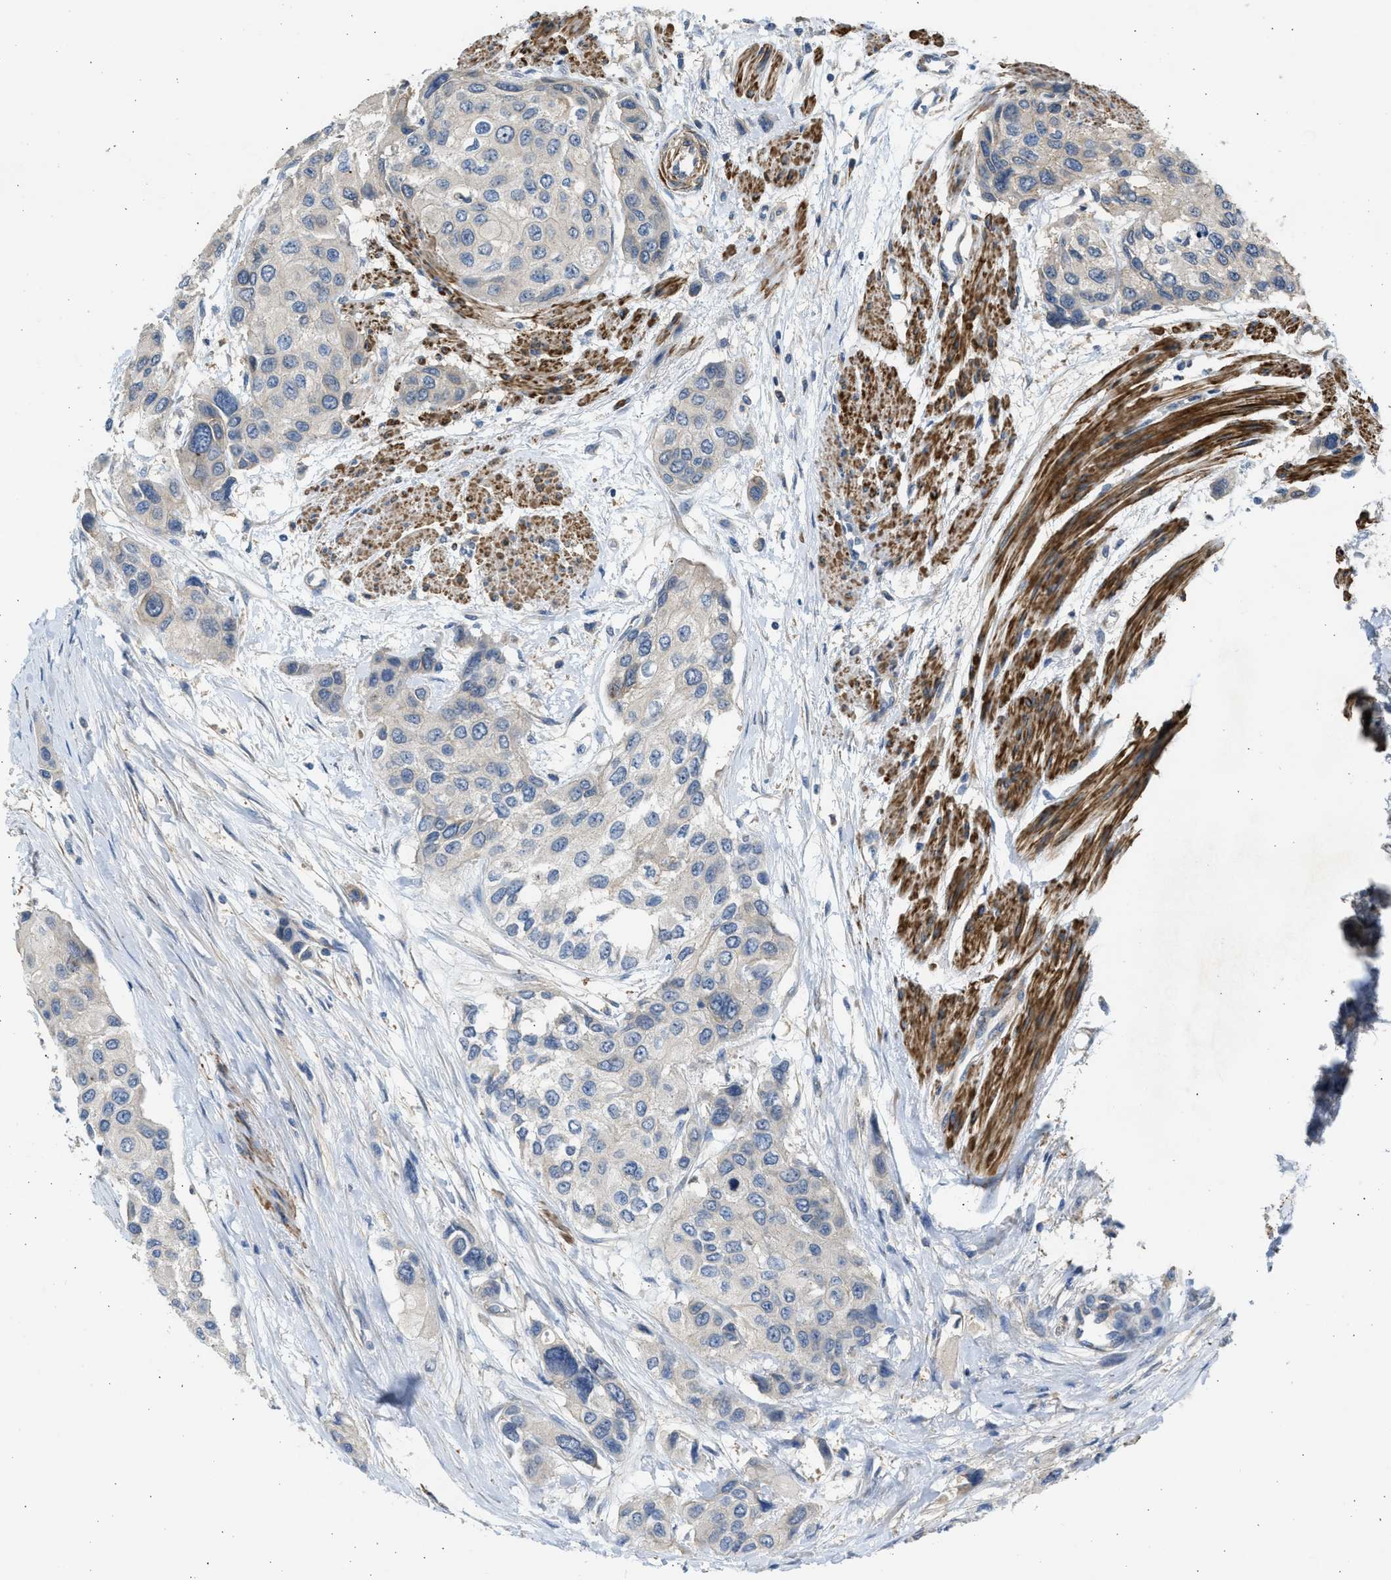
{"staining": {"intensity": "negative", "quantity": "none", "location": "none"}, "tissue": "urothelial cancer", "cell_type": "Tumor cells", "image_type": "cancer", "snomed": [{"axis": "morphology", "description": "Urothelial carcinoma, High grade"}, {"axis": "topography", "description": "Urinary bladder"}], "caption": "A histopathology image of urothelial cancer stained for a protein demonstrates no brown staining in tumor cells. (IHC, brightfield microscopy, high magnification).", "gene": "PCNX3", "patient": {"sex": "female", "age": 56}}